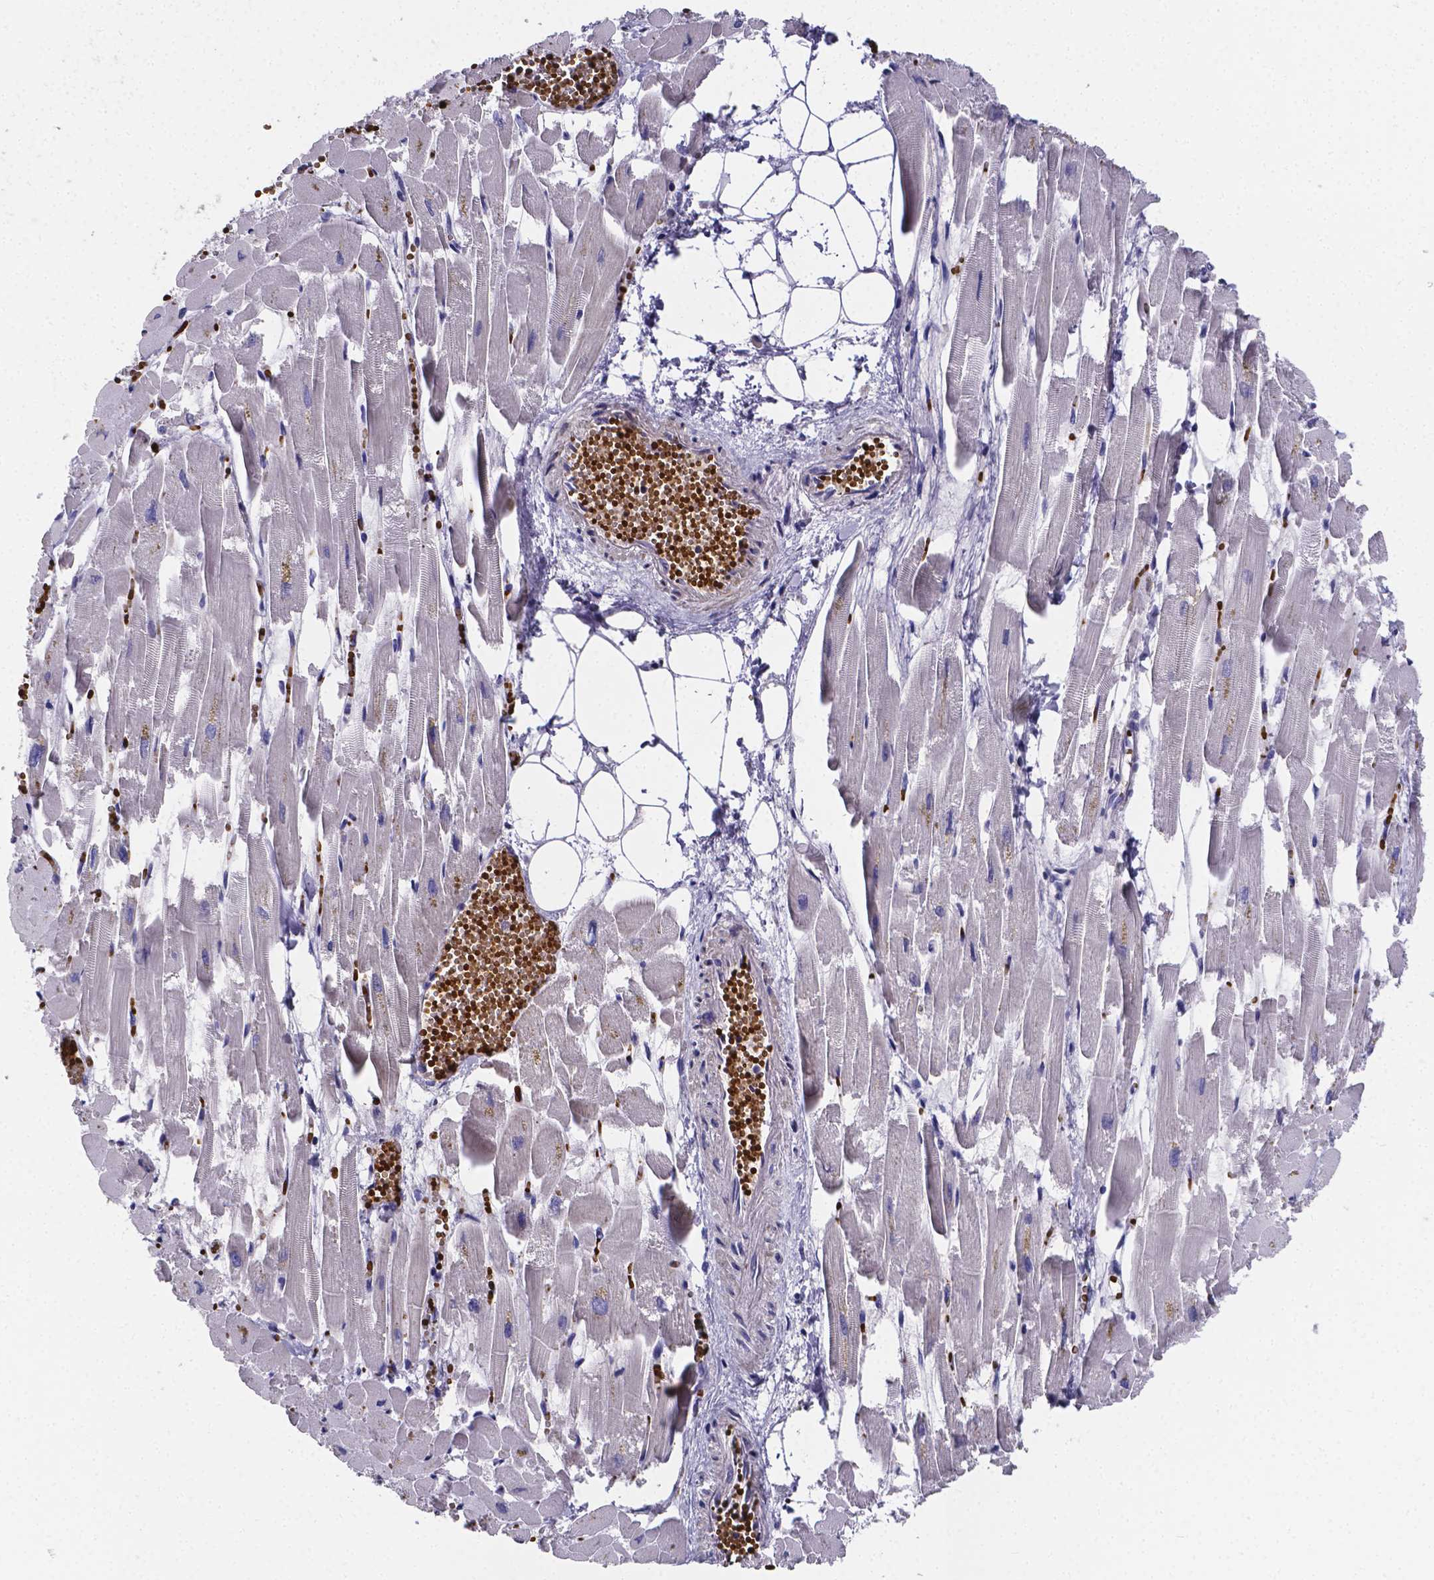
{"staining": {"intensity": "moderate", "quantity": "<25%", "location": "cytoplasmic/membranous"}, "tissue": "heart muscle", "cell_type": "Cardiomyocytes", "image_type": "normal", "snomed": [{"axis": "morphology", "description": "Normal tissue, NOS"}, {"axis": "topography", "description": "Heart"}], "caption": "A brown stain labels moderate cytoplasmic/membranous positivity of a protein in cardiomyocytes of benign human heart muscle. (IHC, brightfield microscopy, high magnification).", "gene": "GABRA3", "patient": {"sex": "female", "age": 52}}